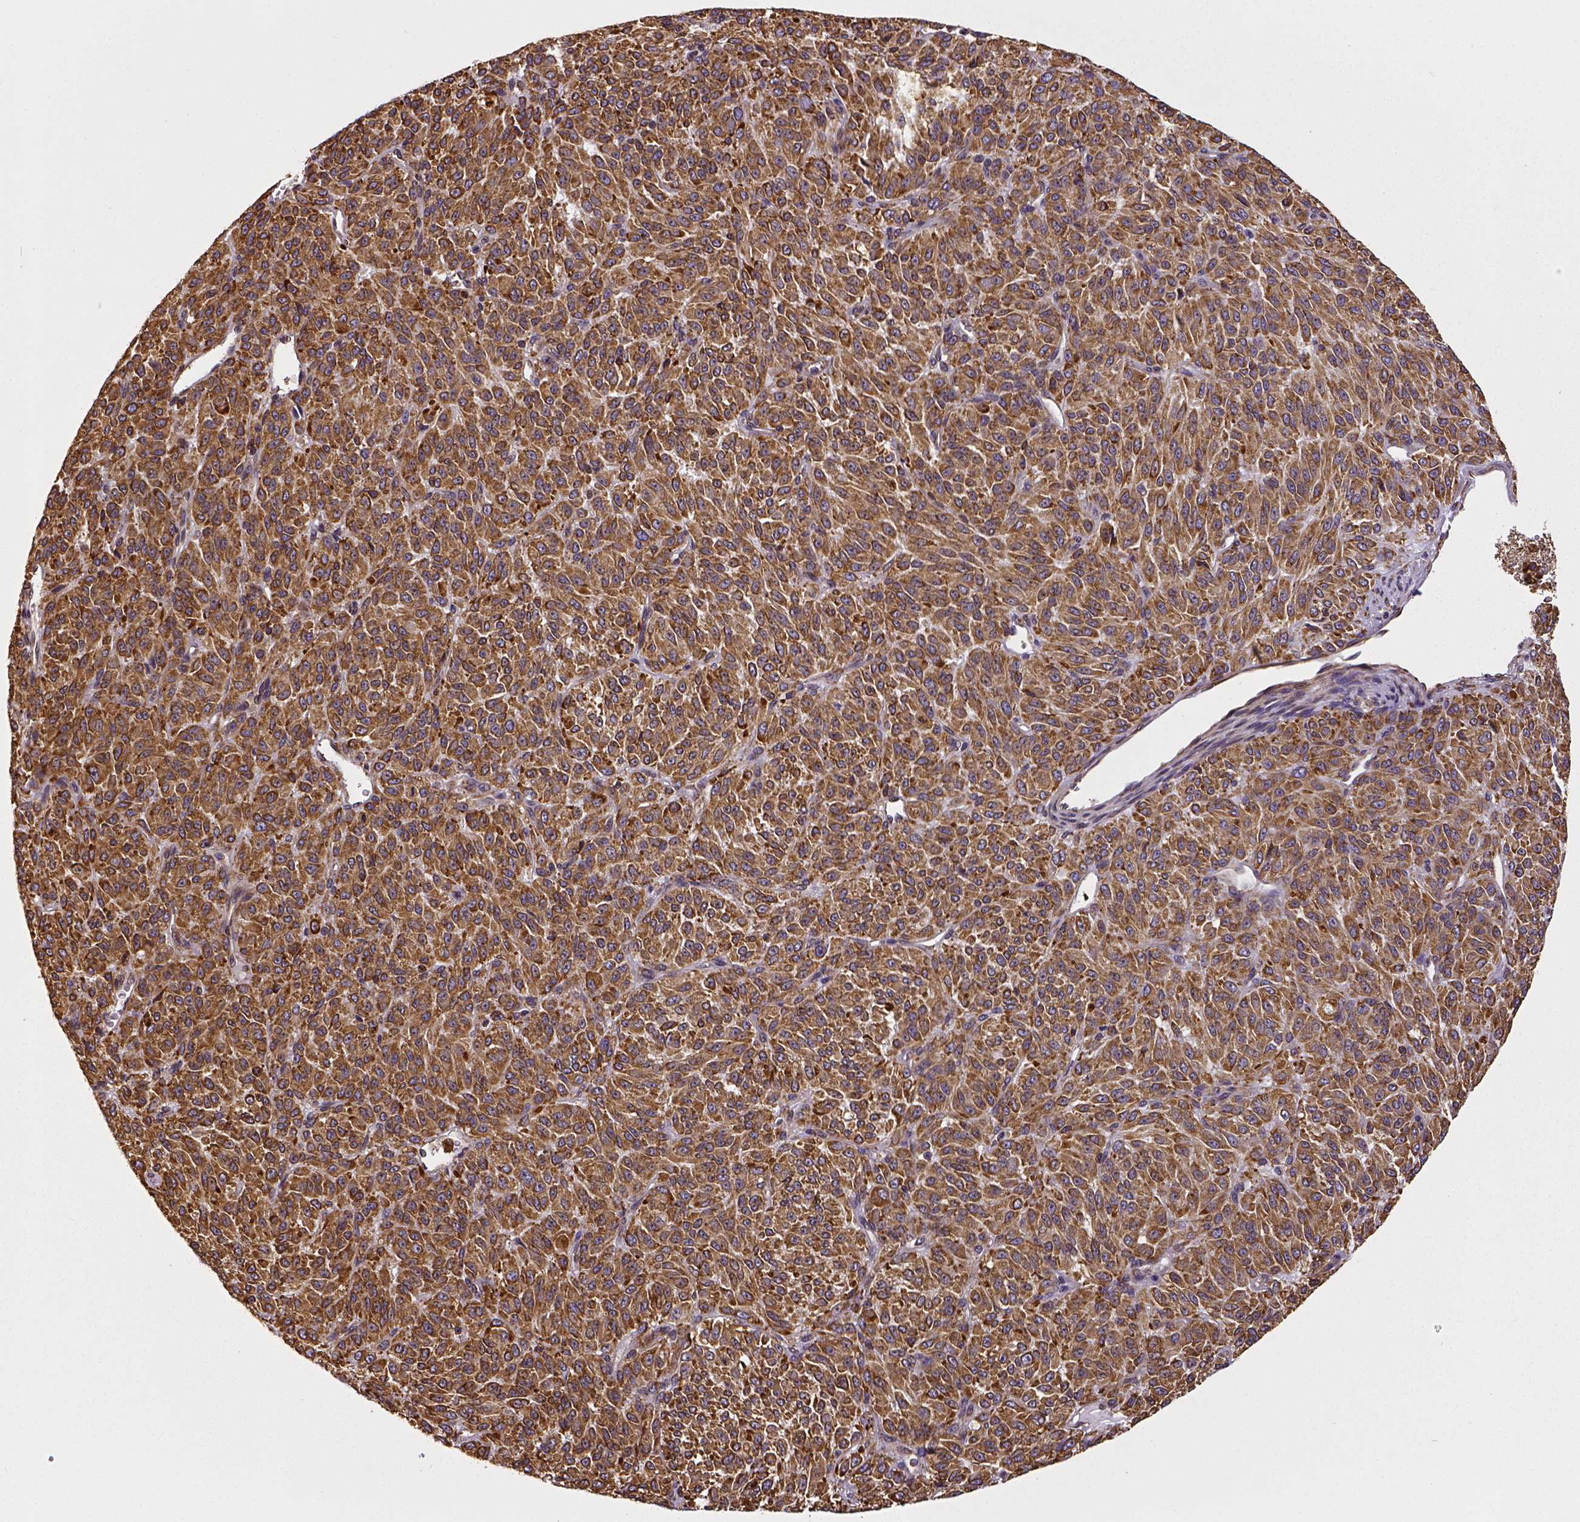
{"staining": {"intensity": "moderate", "quantity": ">75%", "location": "cytoplasmic/membranous"}, "tissue": "melanoma", "cell_type": "Tumor cells", "image_type": "cancer", "snomed": [{"axis": "morphology", "description": "Malignant melanoma, Metastatic site"}, {"axis": "topography", "description": "Brain"}], "caption": "An immunohistochemistry (IHC) micrograph of neoplastic tissue is shown. Protein staining in brown shows moderate cytoplasmic/membranous positivity in malignant melanoma (metastatic site) within tumor cells.", "gene": "MTDH", "patient": {"sex": "female", "age": 56}}